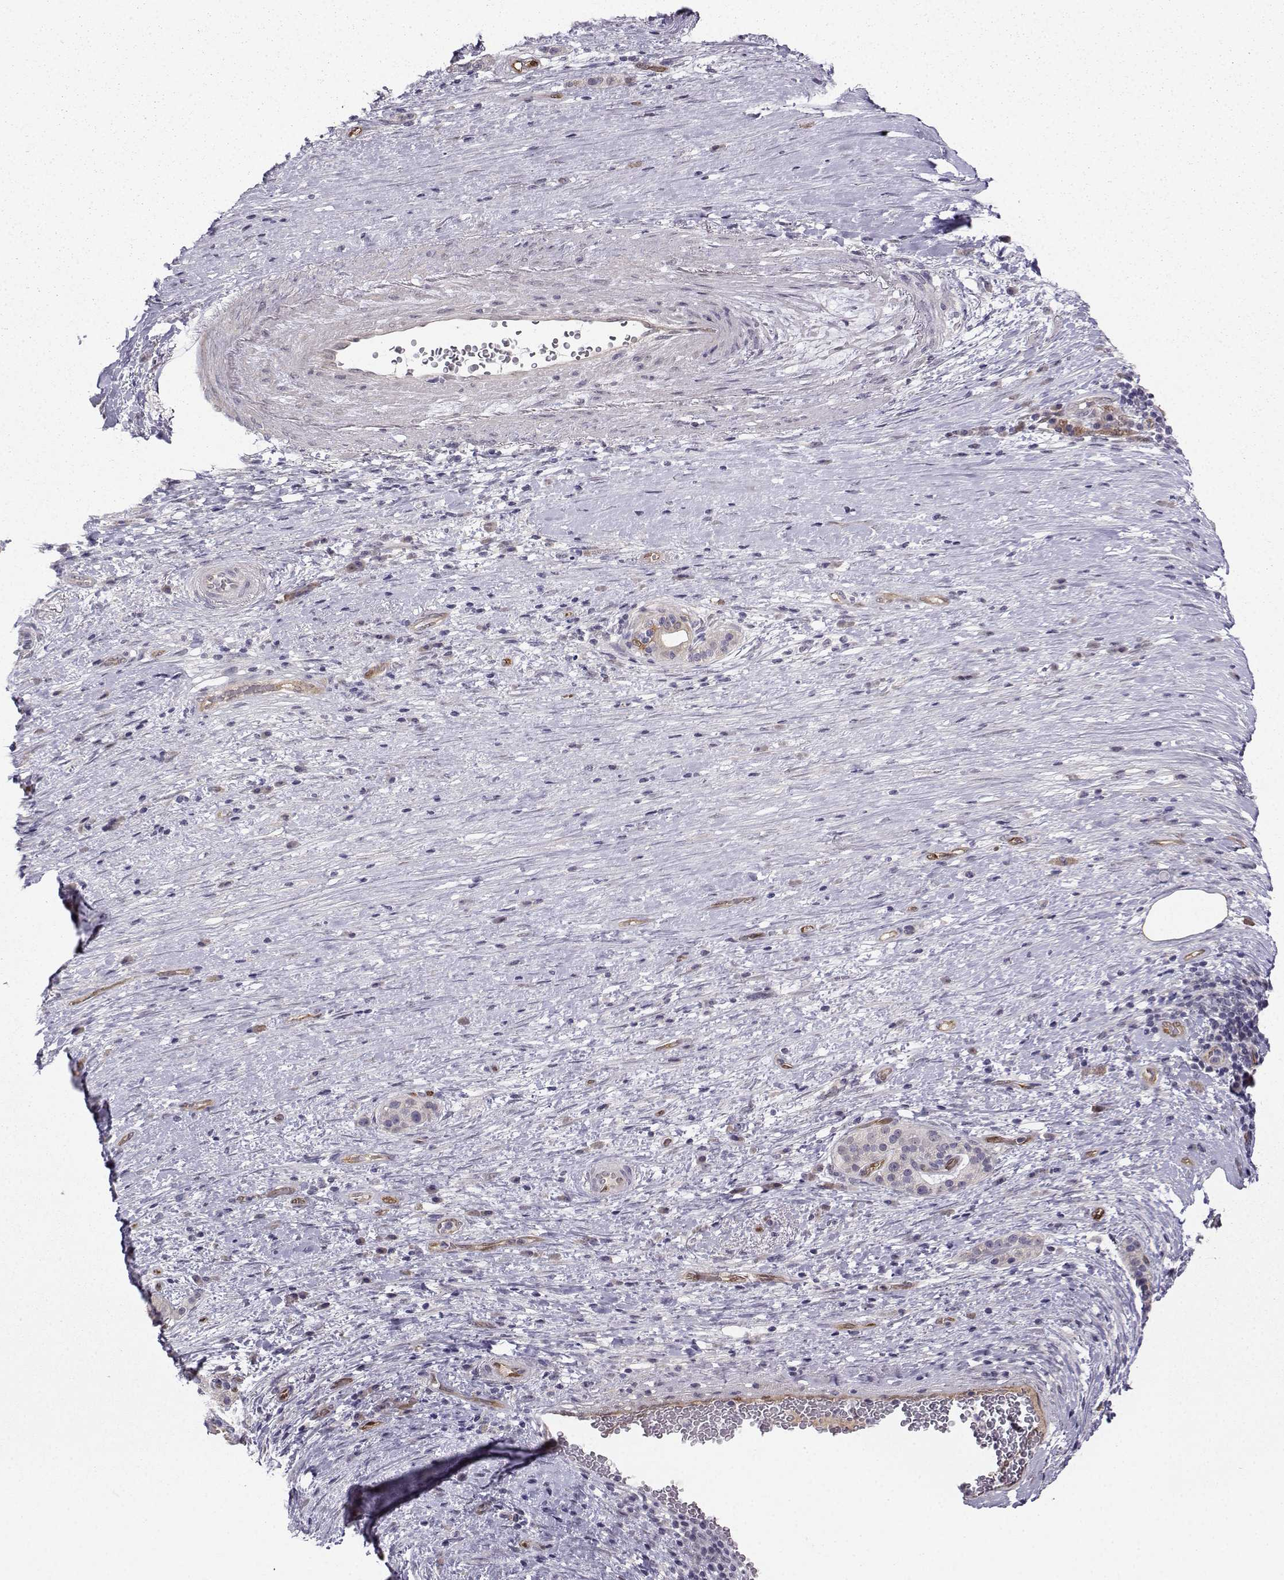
{"staining": {"intensity": "weak", "quantity": ">75%", "location": "cytoplasmic/membranous"}, "tissue": "pancreatic cancer", "cell_type": "Tumor cells", "image_type": "cancer", "snomed": [{"axis": "morphology", "description": "Adenocarcinoma, NOS"}, {"axis": "topography", "description": "Pancreas"}], "caption": "Protein analysis of adenocarcinoma (pancreatic) tissue shows weak cytoplasmic/membranous staining in approximately >75% of tumor cells.", "gene": "NQO1", "patient": {"sex": "male", "age": 63}}